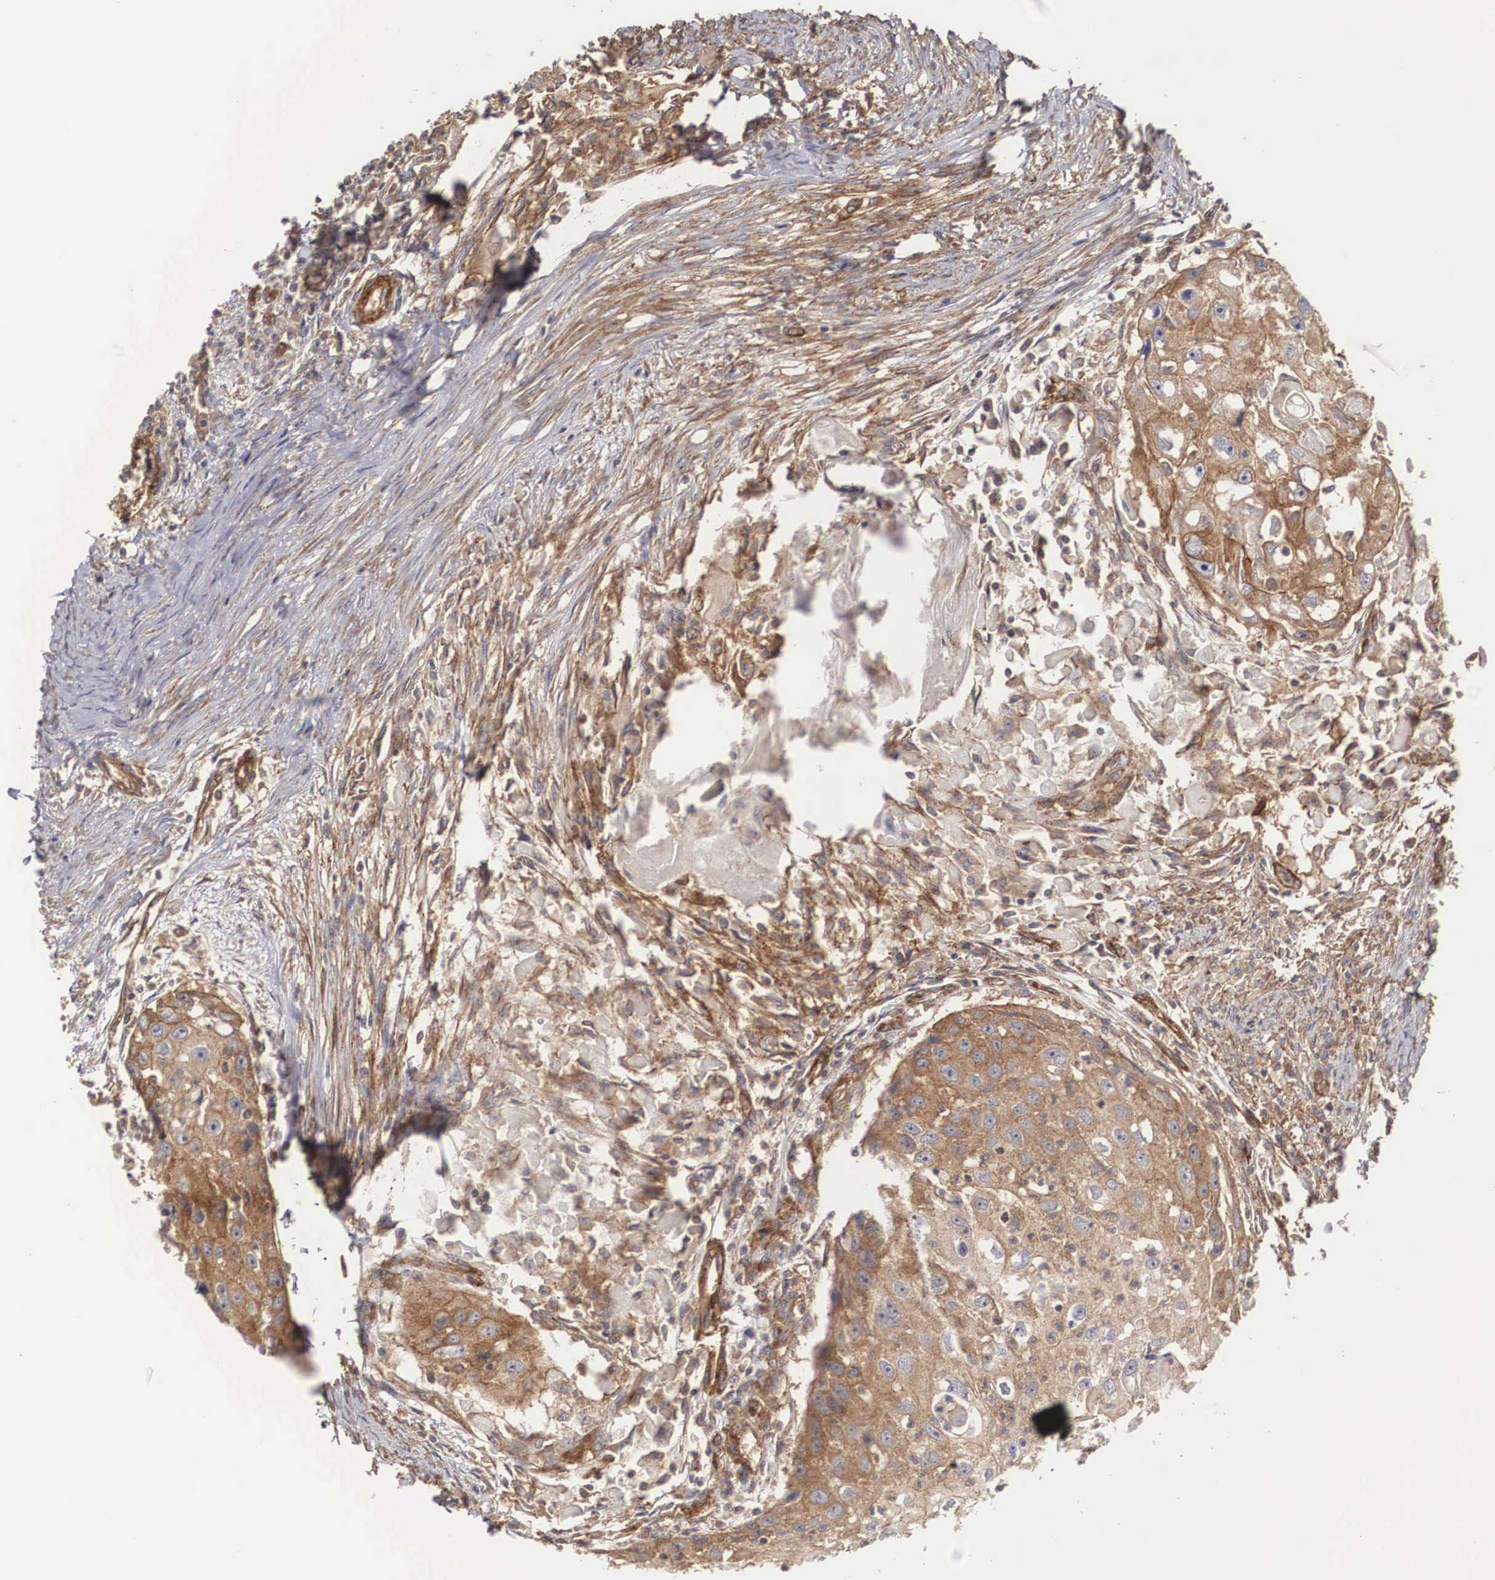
{"staining": {"intensity": "moderate", "quantity": ">75%", "location": "cytoplasmic/membranous"}, "tissue": "head and neck cancer", "cell_type": "Tumor cells", "image_type": "cancer", "snomed": [{"axis": "morphology", "description": "Squamous cell carcinoma, NOS"}, {"axis": "topography", "description": "Head-Neck"}], "caption": "Head and neck cancer stained for a protein (brown) shows moderate cytoplasmic/membranous positive staining in about >75% of tumor cells.", "gene": "ARMCX4", "patient": {"sex": "male", "age": 64}}